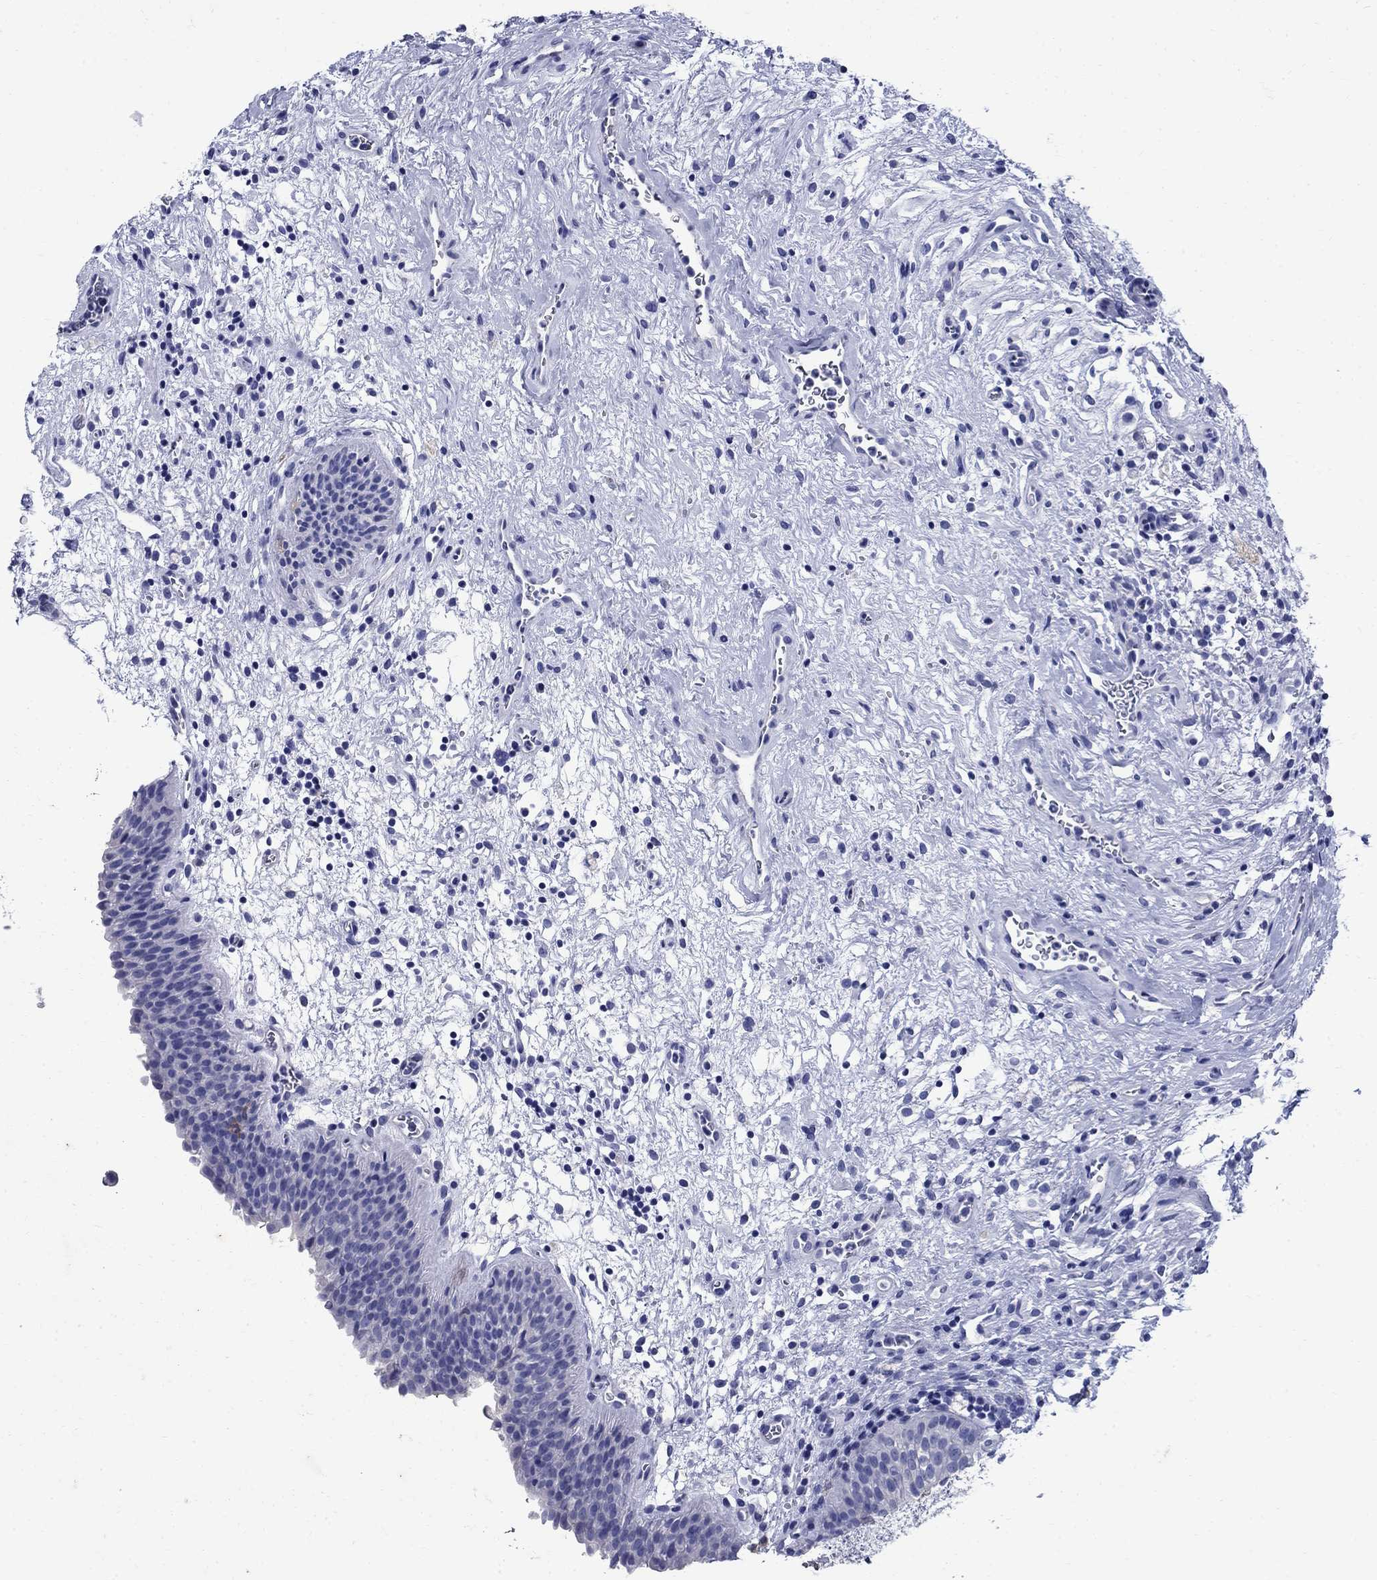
{"staining": {"intensity": "negative", "quantity": "none", "location": "none"}, "tissue": "urinary bladder", "cell_type": "Urothelial cells", "image_type": "normal", "snomed": [{"axis": "morphology", "description": "Normal tissue, NOS"}, {"axis": "topography", "description": "Urinary bladder"}], "caption": "DAB immunohistochemical staining of unremarkable human urinary bladder shows no significant expression in urothelial cells.", "gene": "CD1A", "patient": {"sex": "male", "age": 37}}